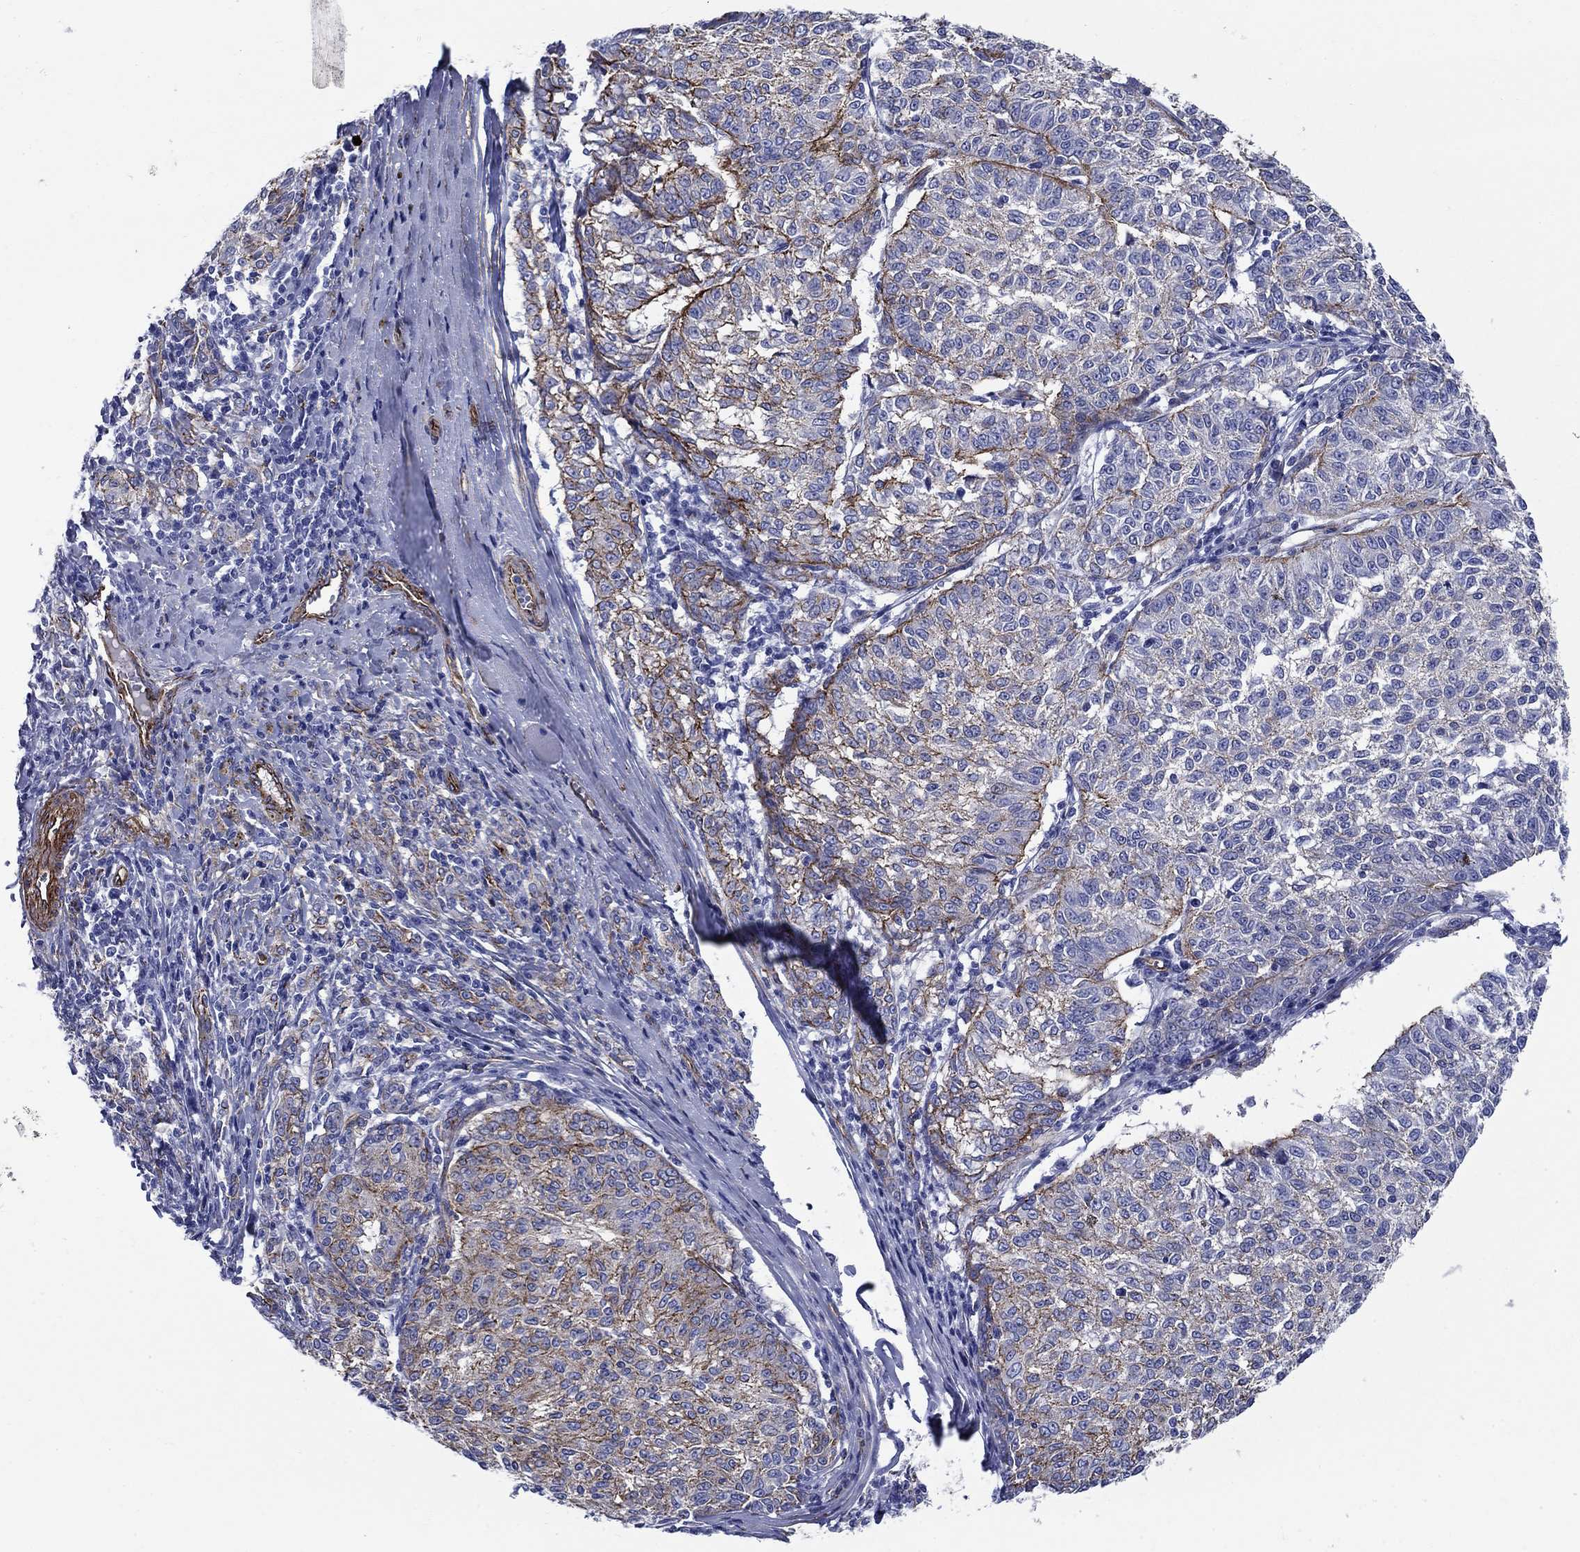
{"staining": {"intensity": "negative", "quantity": "none", "location": "none"}, "tissue": "melanoma", "cell_type": "Tumor cells", "image_type": "cancer", "snomed": [{"axis": "morphology", "description": "Malignant melanoma, NOS"}, {"axis": "topography", "description": "Skin"}], "caption": "High power microscopy image of an immunohistochemistry (IHC) histopathology image of malignant melanoma, revealing no significant expression in tumor cells.", "gene": "VTN", "patient": {"sex": "female", "age": 72}}